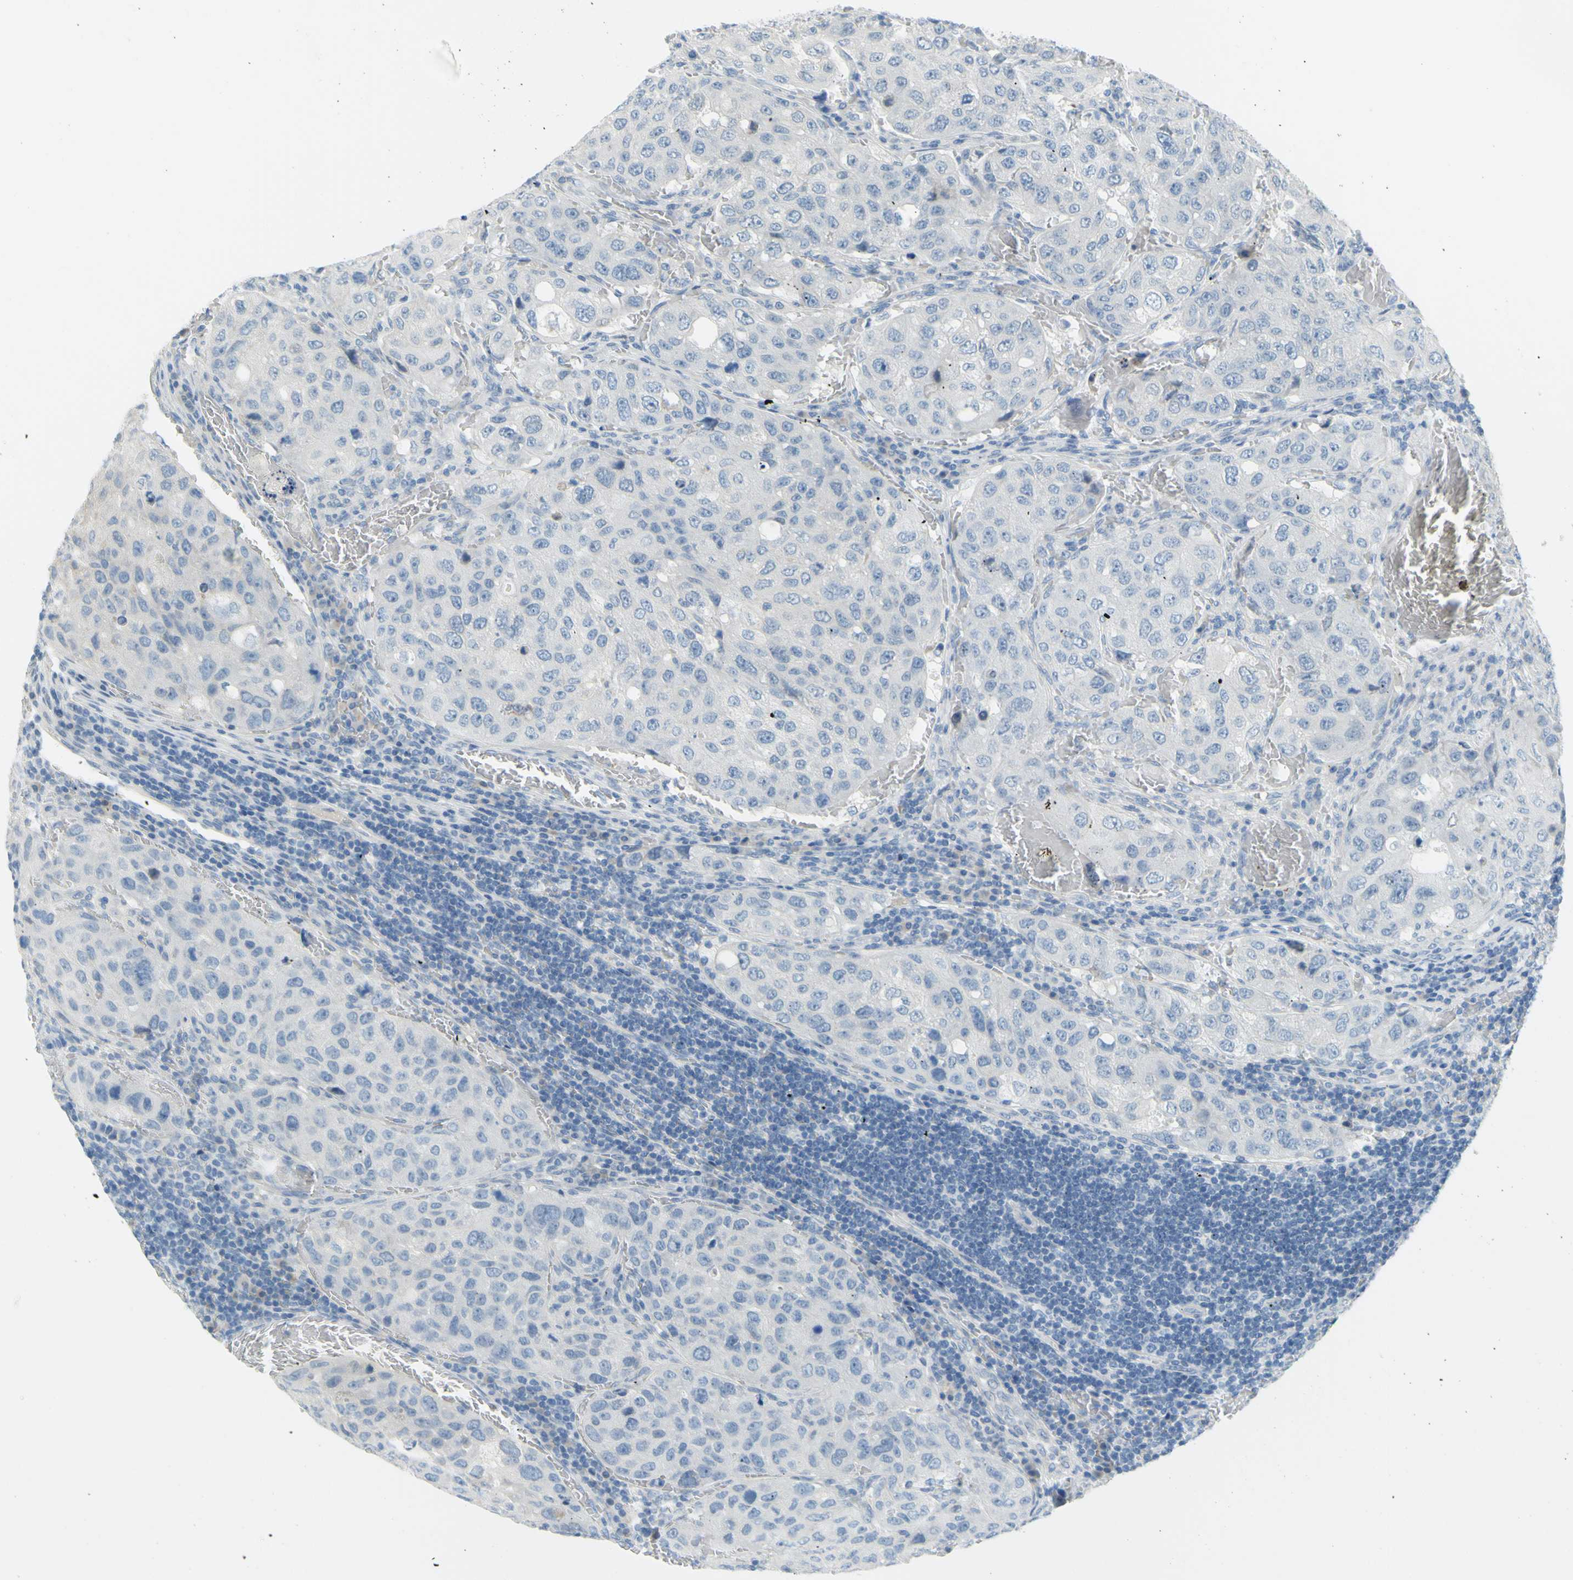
{"staining": {"intensity": "negative", "quantity": "none", "location": "none"}, "tissue": "urothelial cancer", "cell_type": "Tumor cells", "image_type": "cancer", "snomed": [{"axis": "morphology", "description": "Urothelial carcinoma, High grade"}, {"axis": "topography", "description": "Lymph node"}, {"axis": "topography", "description": "Urinary bladder"}], "caption": "Immunohistochemical staining of human urothelial cancer demonstrates no significant staining in tumor cells. Nuclei are stained in blue.", "gene": "DCT", "patient": {"sex": "male", "age": 51}}